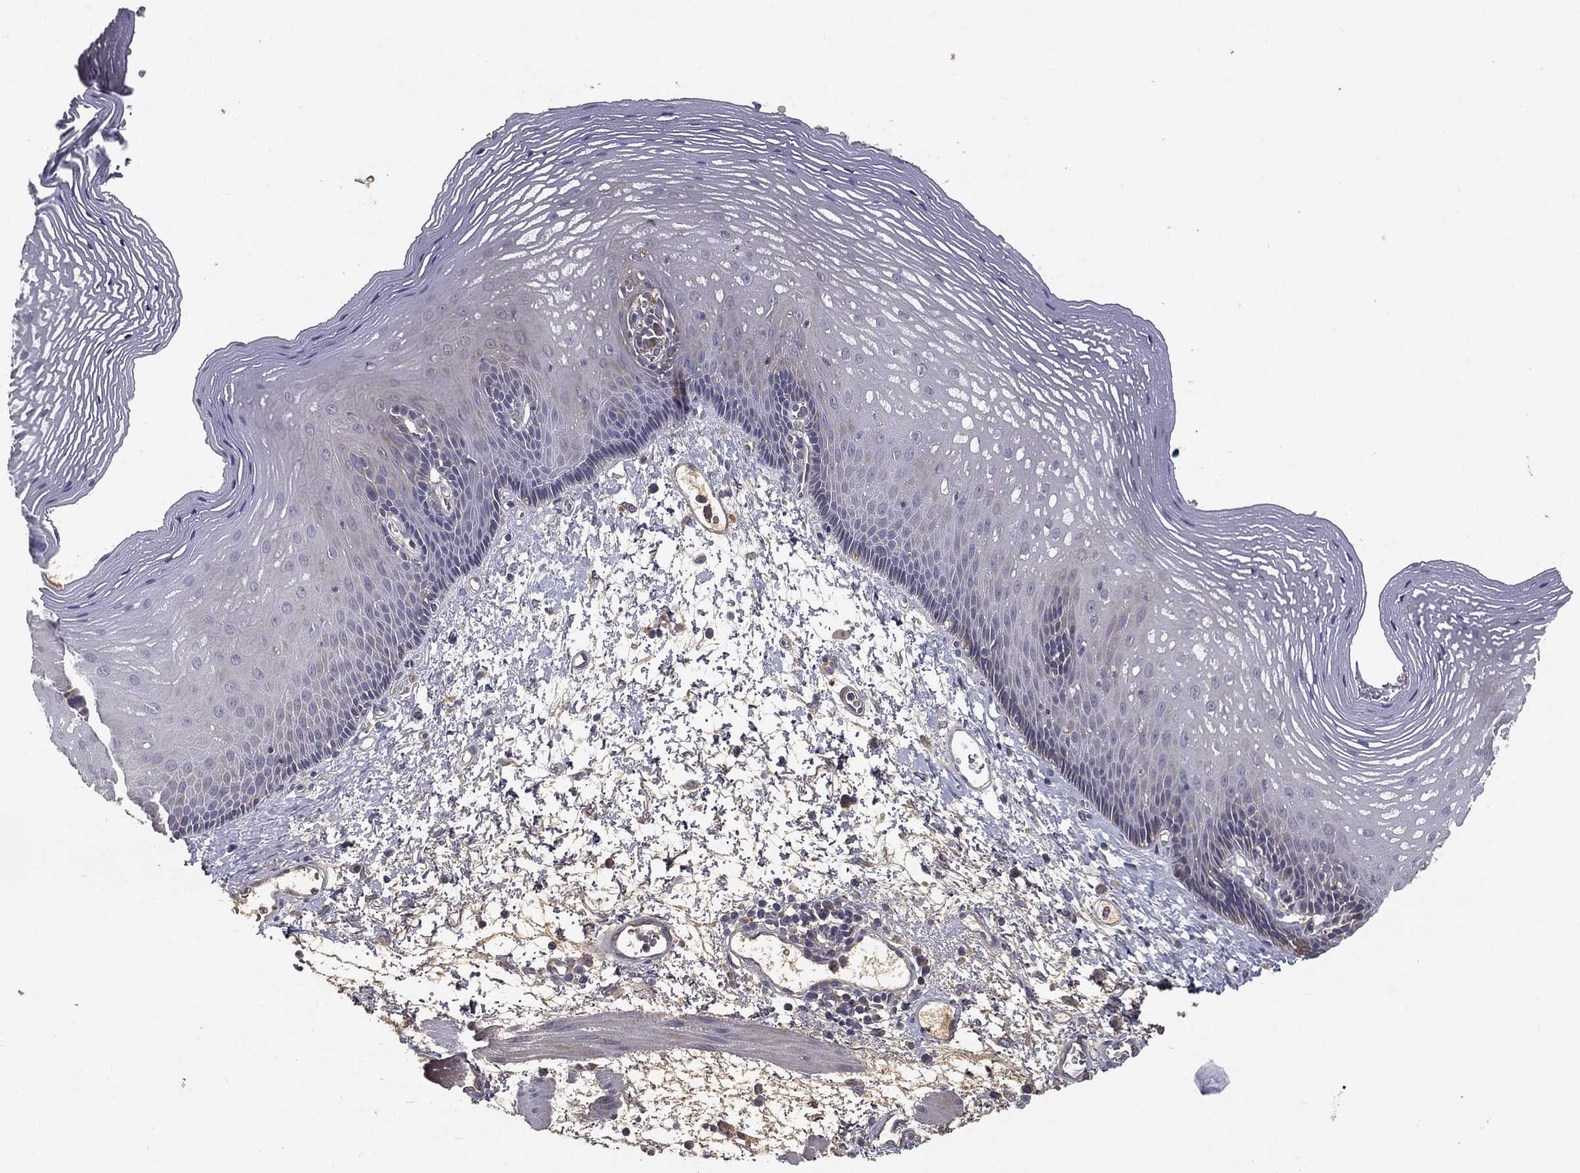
{"staining": {"intensity": "negative", "quantity": "none", "location": "none"}, "tissue": "esophagus", "cell_type": "Squamous epithelial cells", "image_type": "normal", "snomed": [{"axis": "morphology", "description": "Normal tissue, NOS"}, {"axis": "topography", "description": "Esophagus"}], "caption": "High power microscopy photomicrograph of an immunohistochemistry micrograph of benign esophagus, revealing no significant positivity in squamous epithelial cells. Brightfield microscopy of immunohistochemistry stained with DAB (brown) and hematoxylin (blue), captured at high magnification.", "gene": "MT", "patient": {"sex": "male", "age": 76}}